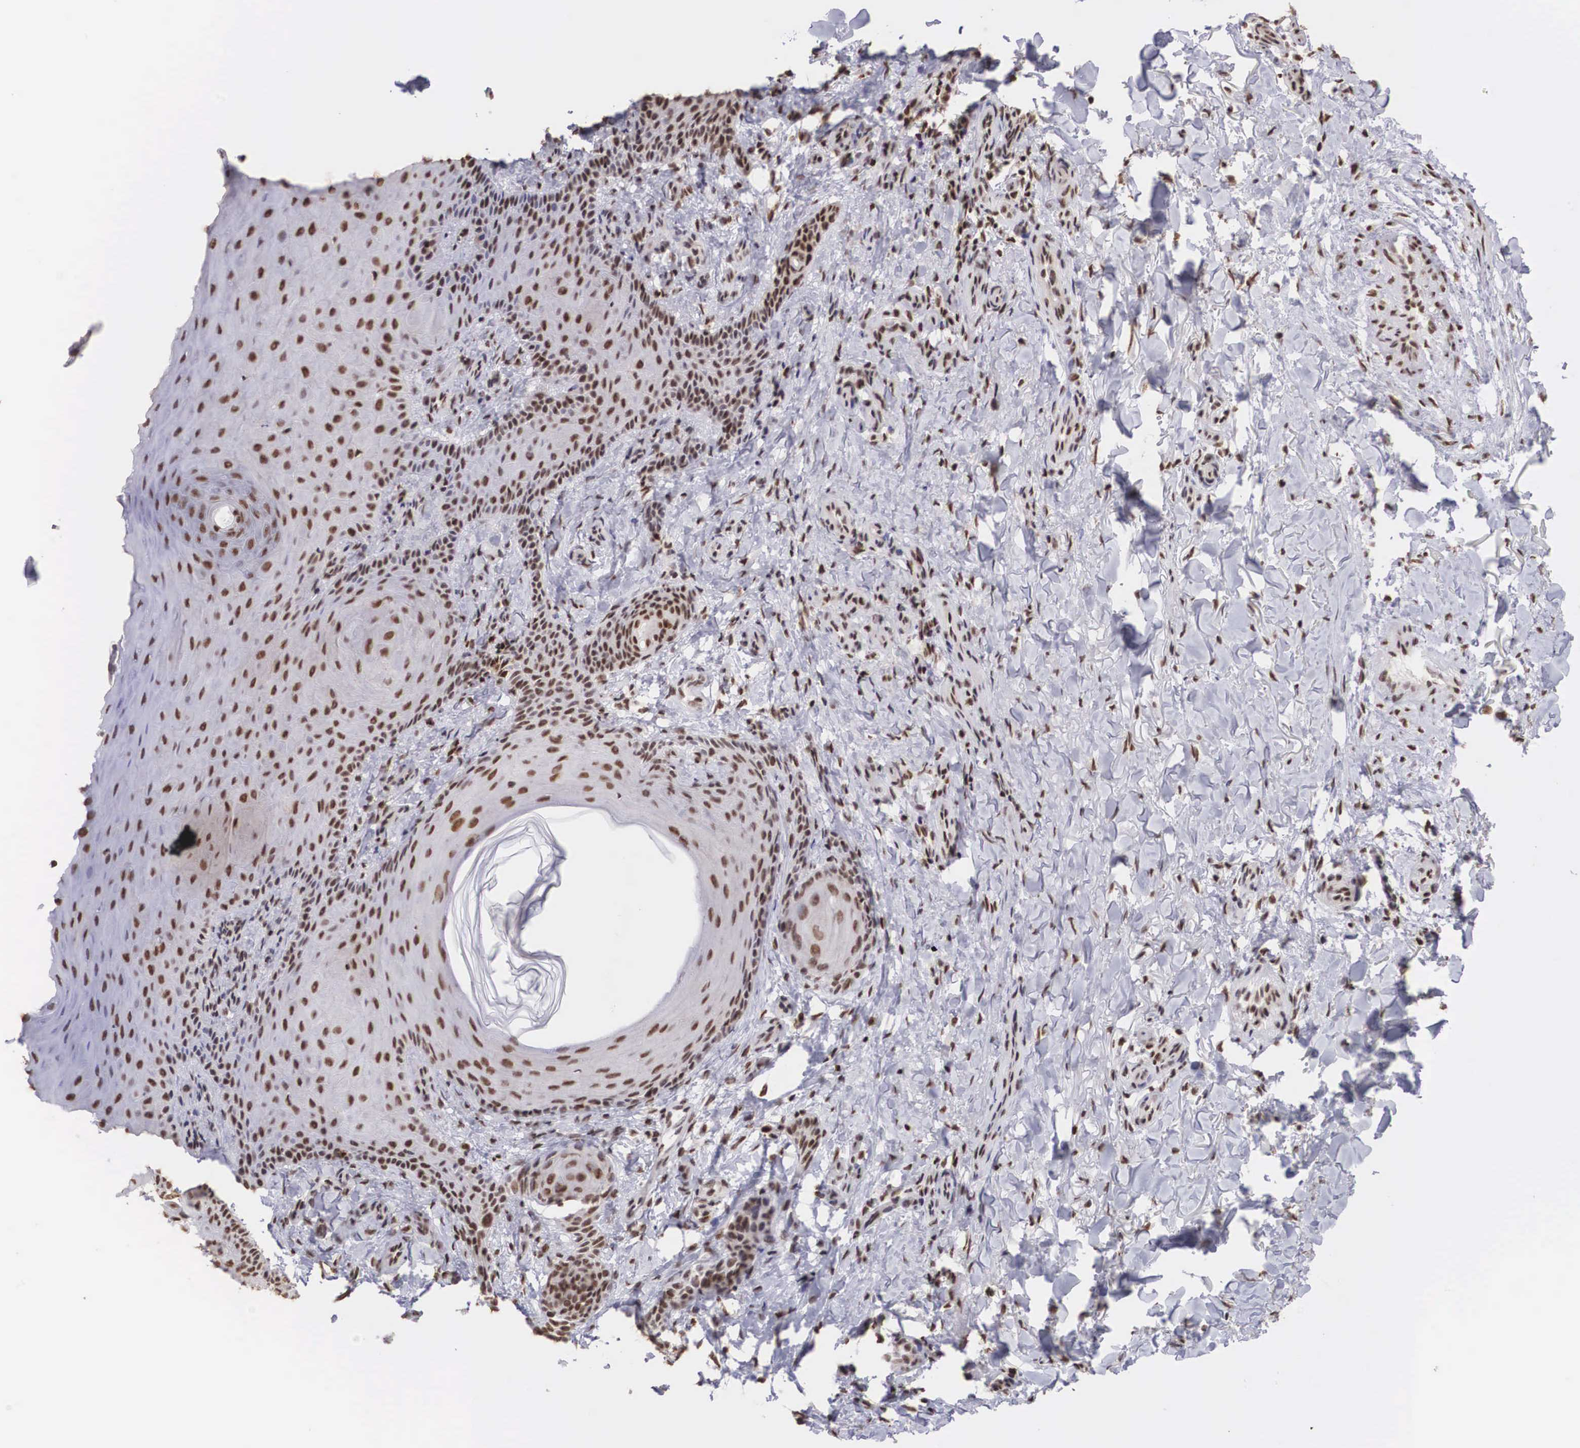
{"staining": {"intensity": "strong", "quantity": ">75%", "location": "nuclear"}, "tissue": "skin cancer", "cell_type": "Tumor cells", "image_type": "cancer", "snomed": [{"axis": "morphology", "description": "Normal tissue, NOS"}, {"axis": "morphology", "description": "Basal cell carcinoma"}, {"axis": "topography", "description": "Skin"}], "caption": "Protein expression analysis of skin cancer exhibits strong nuclear staining in about >75% of tumor cells.", "gene": "HTATSF1", "patient": {"sex": "male", "age": 81}}